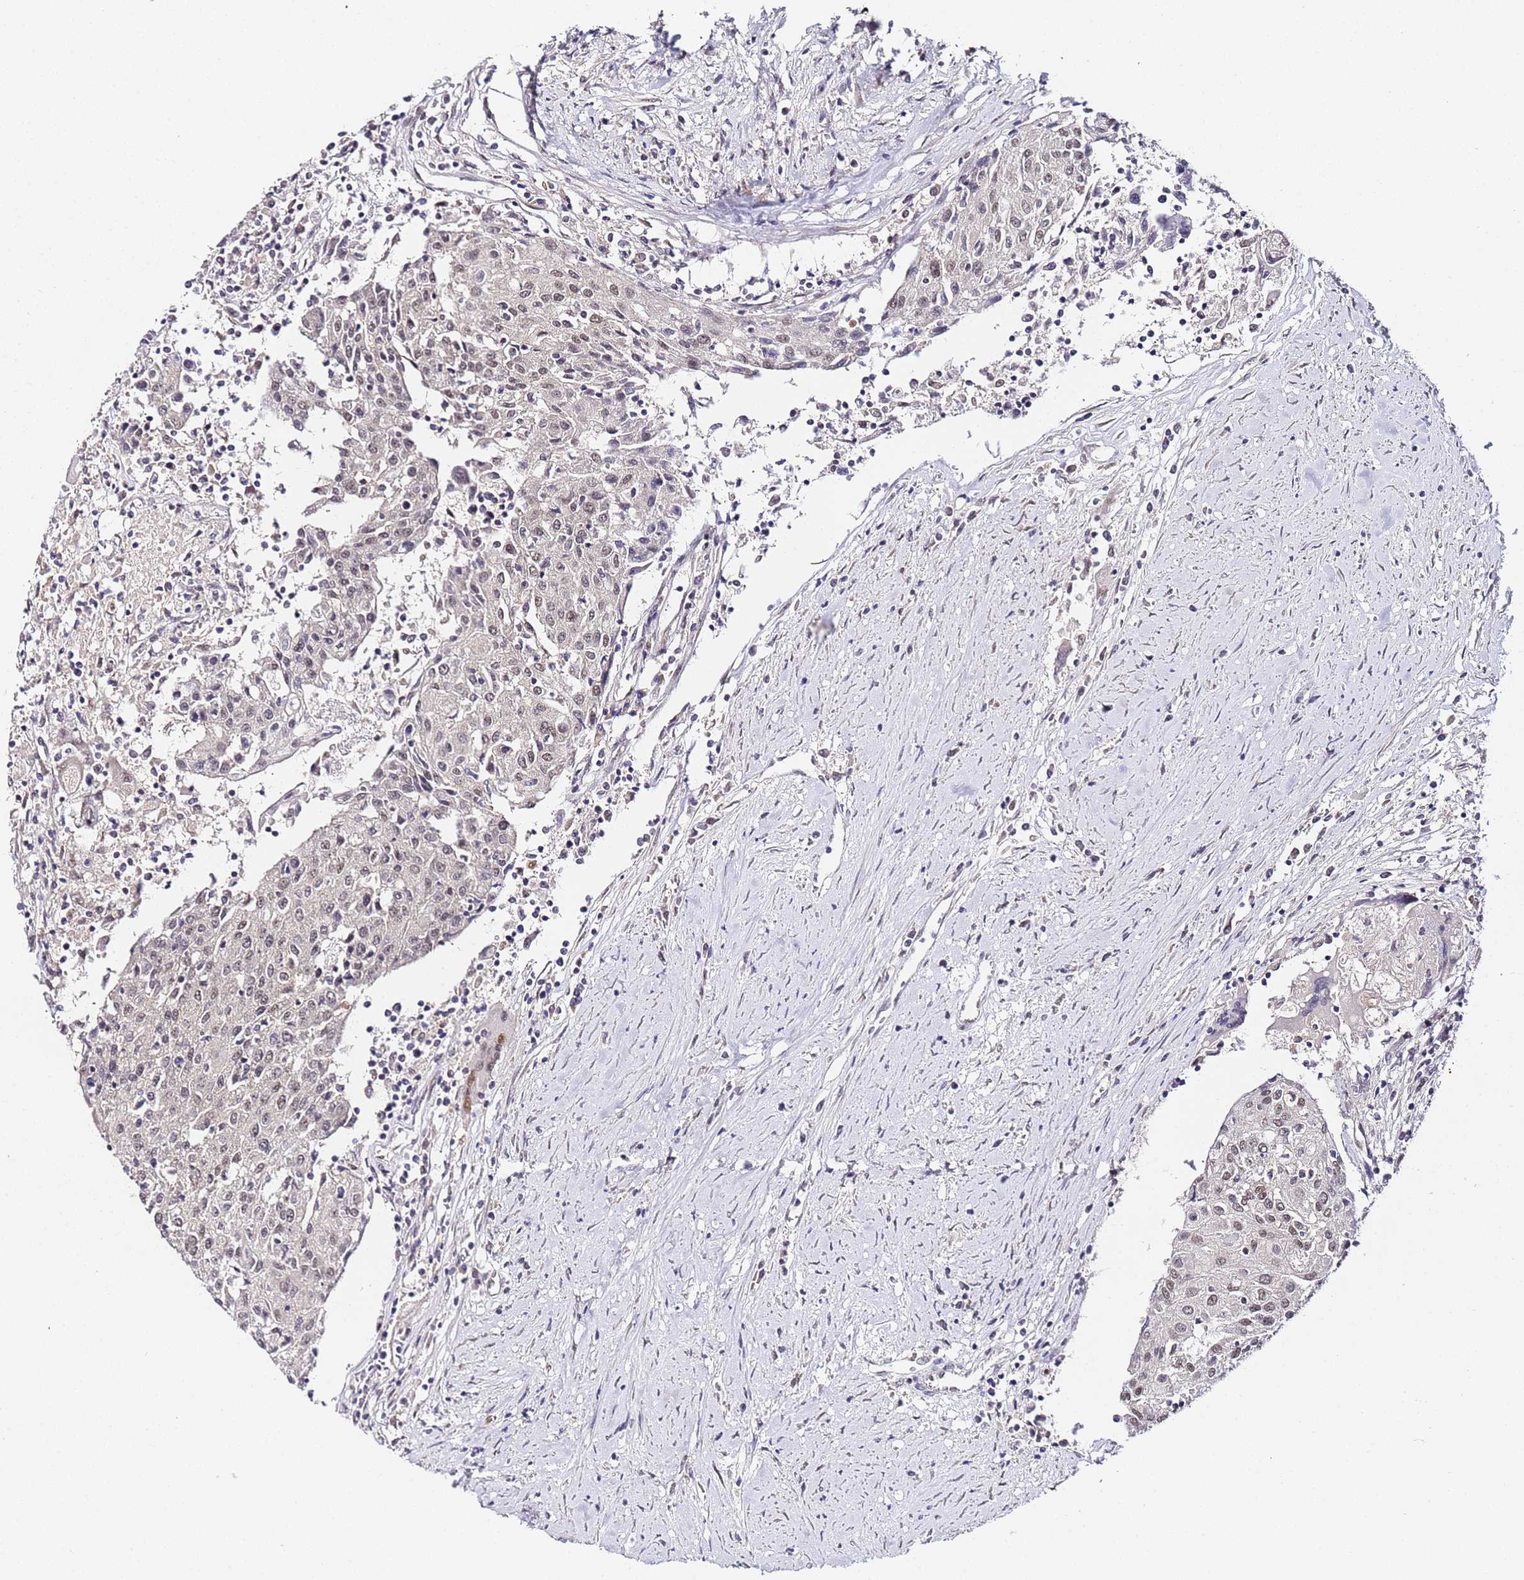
{"staining": {"intensity": "weak", "quantity": "25%-75%", "location": "nuclear"}, "tissue": "urothelial cancer", "cell_type": "Tumor cells", "image_type": "cancer", "snomed": [{"axis": "morphology", "description": "Urothelial carcinoma, High grade"}, {"axis": "topography", "description": "Urinary bladder"}], "caption": "Protein analysis of urothelial carcinoma (high-grade) tissue shows weak nuclear expression in about 25%-75% of tumor cells.", "gene": "LSM3", "patient": {"sex": "female", "age": 85}}